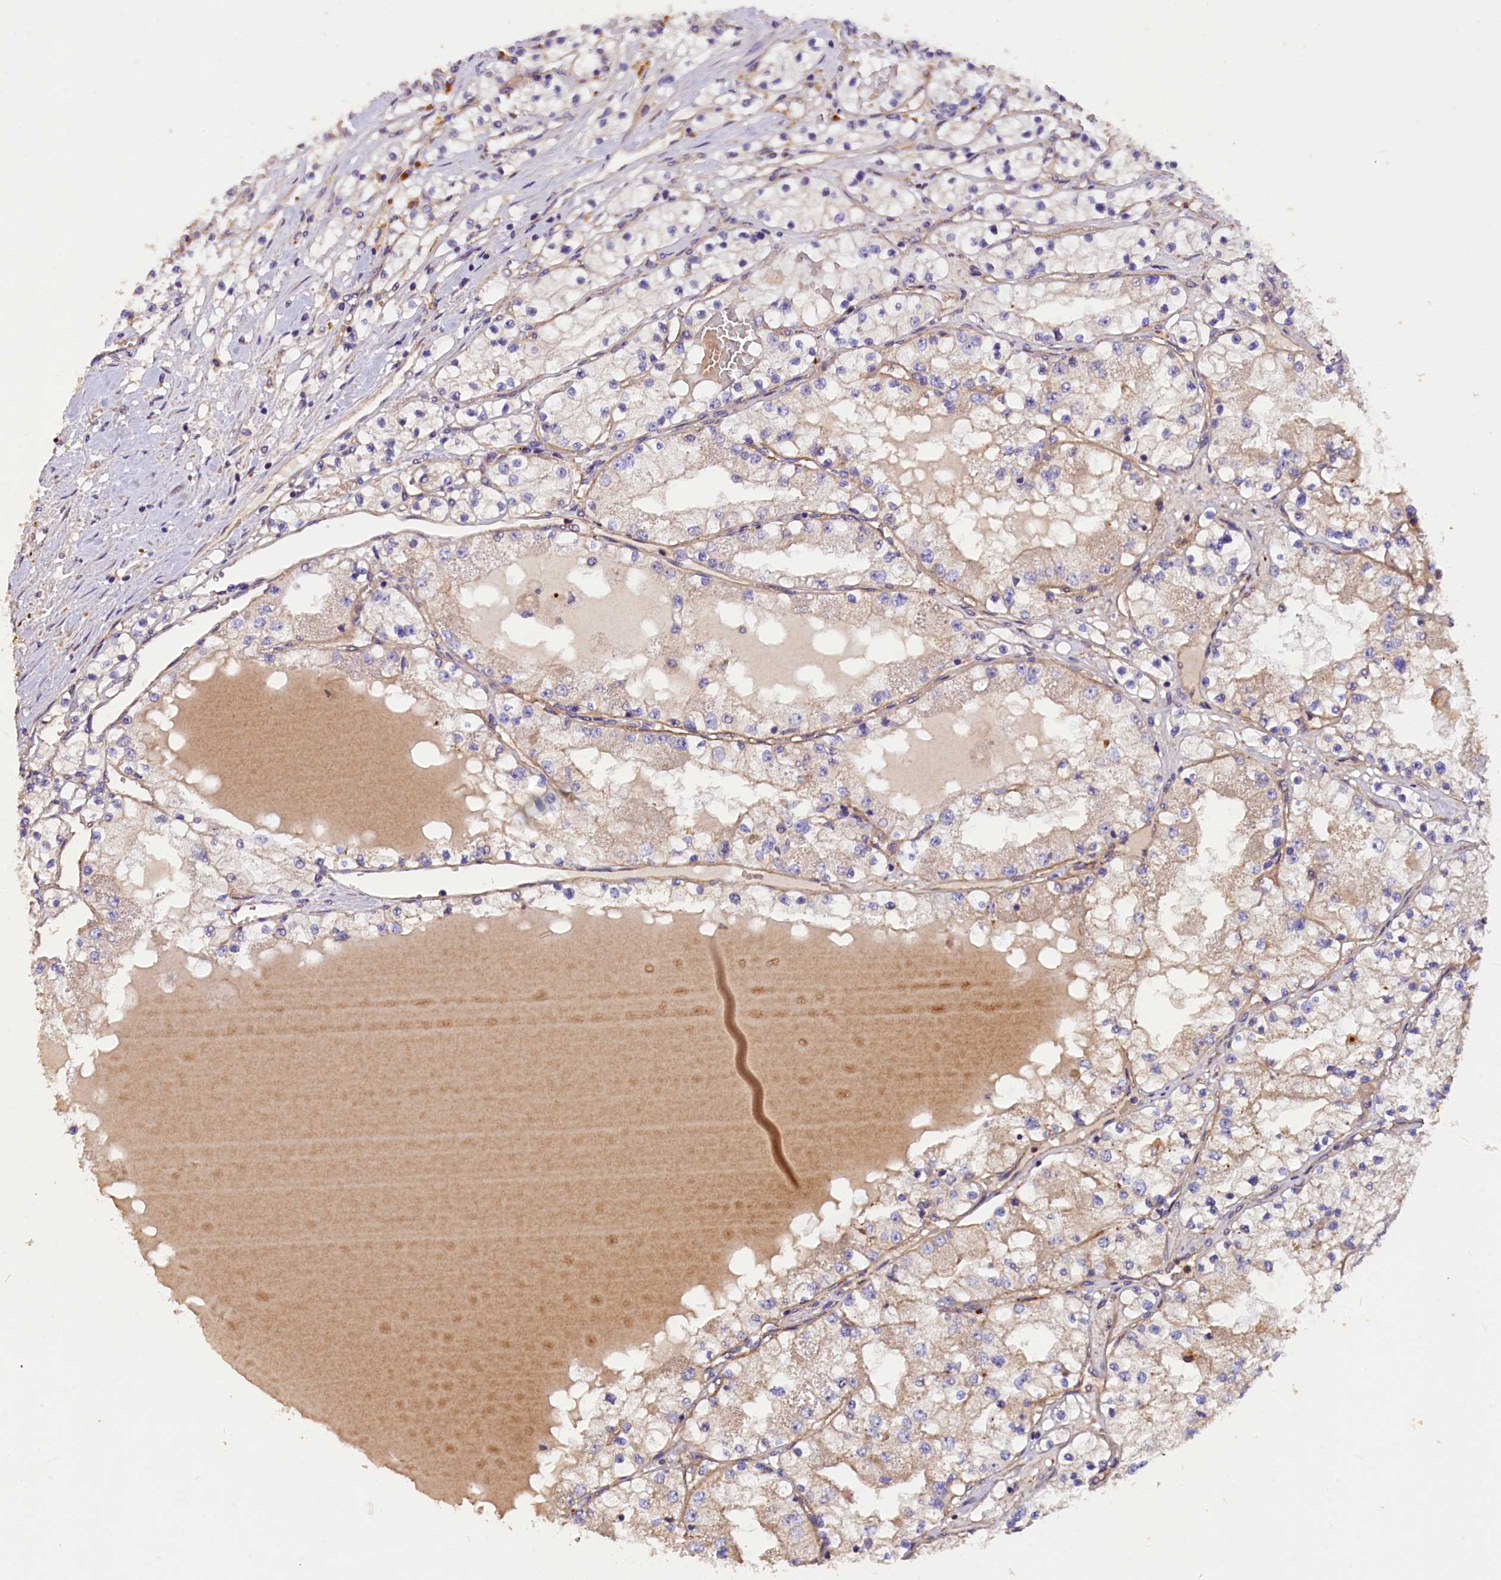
{"staining": {"intensity": "weak", "quantity": "25%-75%", "location": "cytoplasmic/membranous"}, "tissue": "renal cancer", "cell_type": "Tumor cells", "image_type": "cancer", "snomed": [{"axis": "morphology", "description": "Normal tissue, NOS"}, {"axis": "morphology", "description": "Adenocarcinoma, NOS"}, {"axis": "topography", "description": "Kidney"}], "caption": "Renal adenocarcinoma stained with a brown dye shows weak cytoplasmic/membranous positive positivity in about 25%-75% of tumor cells.", "gene": "ERMARD", "patient": {"sex": "male", "age": 68}}